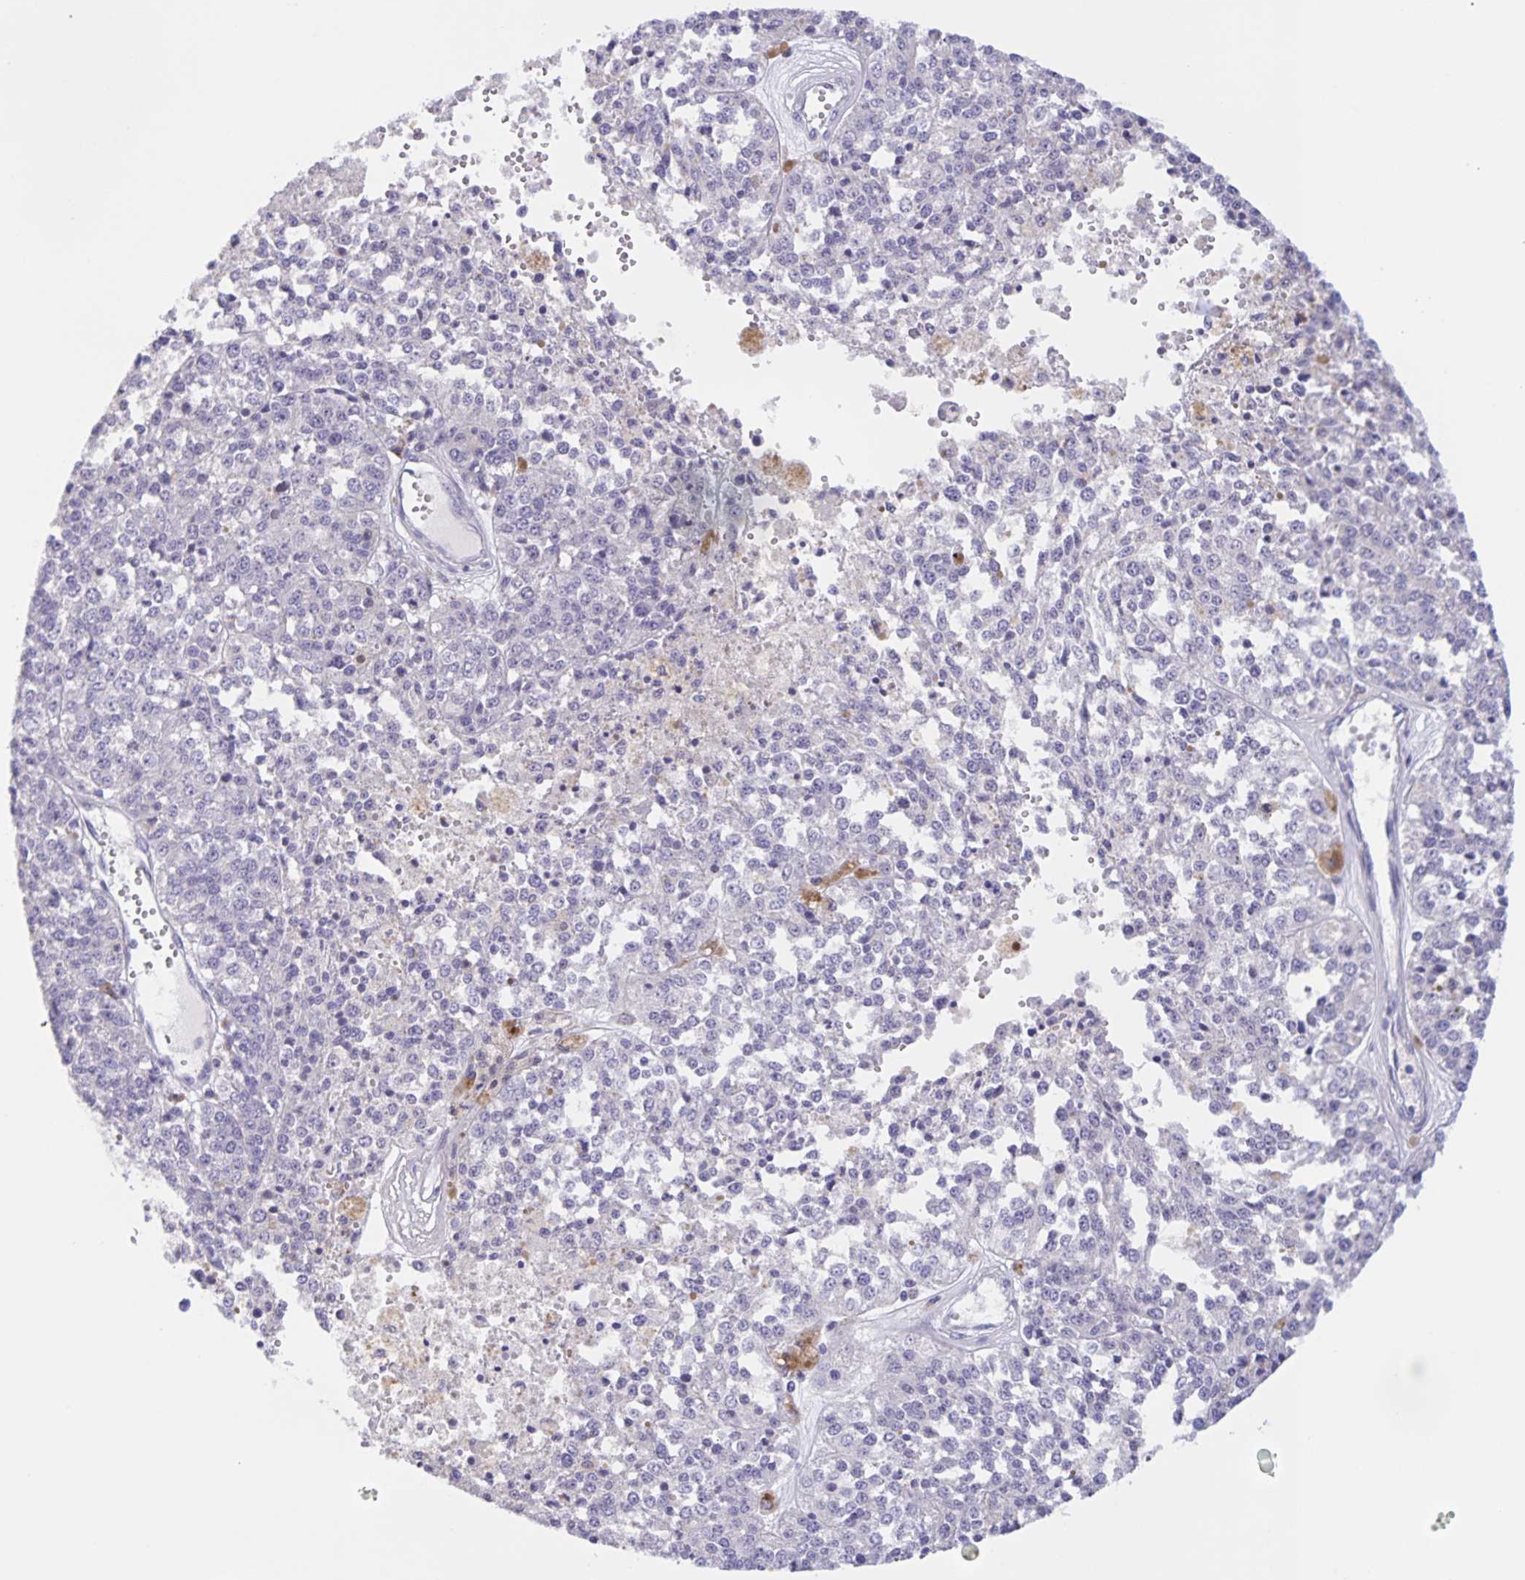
{"staining": {"intensity": "negative", "quantity": "none", "location": "none"}, "tissue": "melanoma", "cell_type": "Tumor cells", "image_type": "cancer", "snomed": [{"axis": "morphology", "description": "Malignant melanoma, Metastatic site"}, {"axis": "topography", "description": "Lymph node"}], "caption": "This photomicrograph is of malignant melanoma (metastatic site) stained with immunohistochemistry to label a protein in brown with the nuclei are counter-stained blue. There is no expression in tumor cells.", "gene": "DMGDH", "patient": {"sex": "female", "age": 64}}